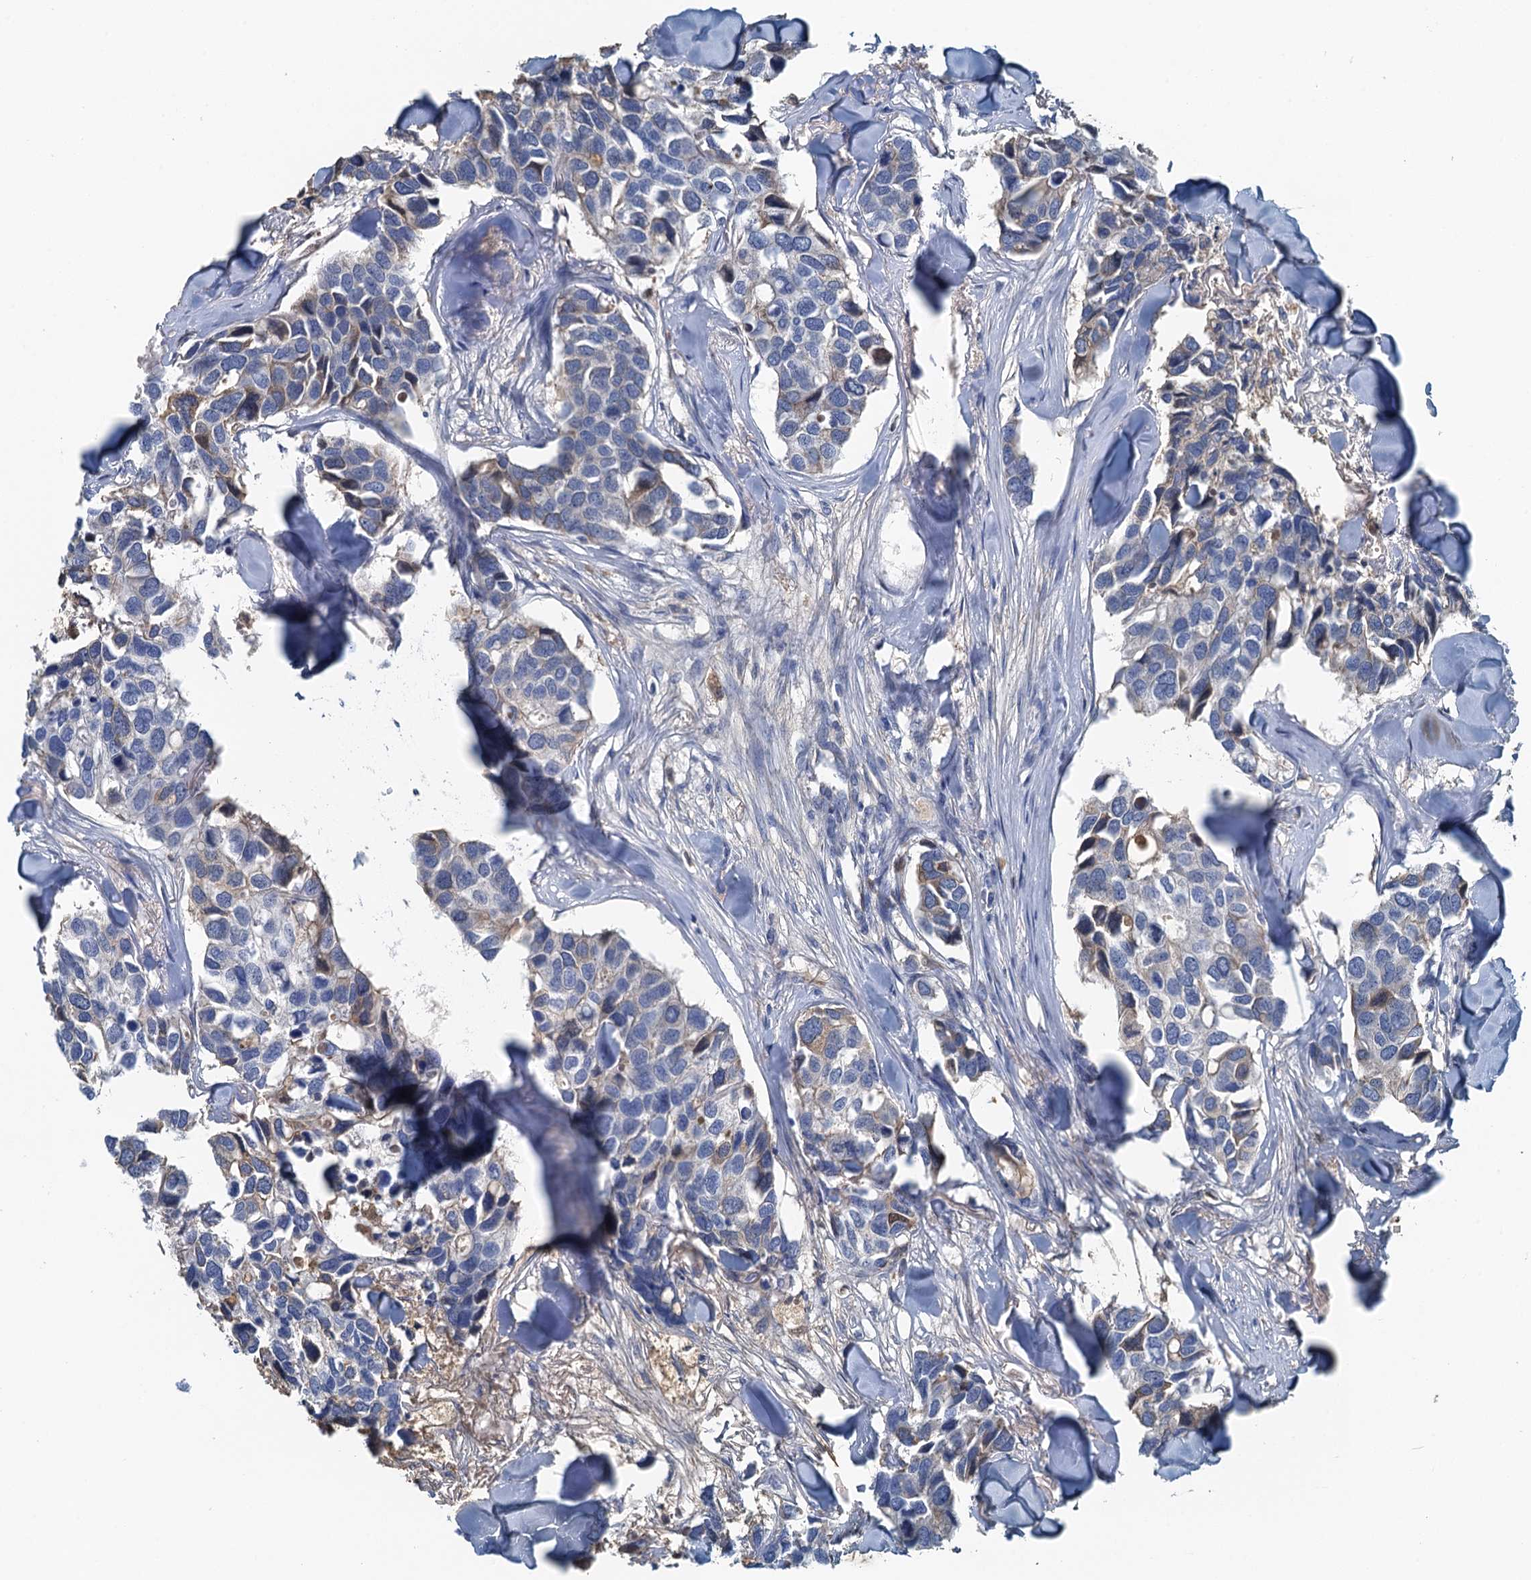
{"staining": {"intensity": "weak", "quantity": "<25%", "location": "cytoplasmic/membranous"}, "tissue": "breast cancer", "cell_type": "Tumor cells", "image_type": "cancer", "snomed": [{"axis": "morphology", "description": "Duct carcinoma"}, {"axis": "topography", "description": "Breast"}], "caption": "The histopathology image exhibits no significant expression in tumor cells of breast cancer (infiltrating ductal carcinoma).", "gene": "LSM14B", "patient": {"sex": "female", "age": 83}}